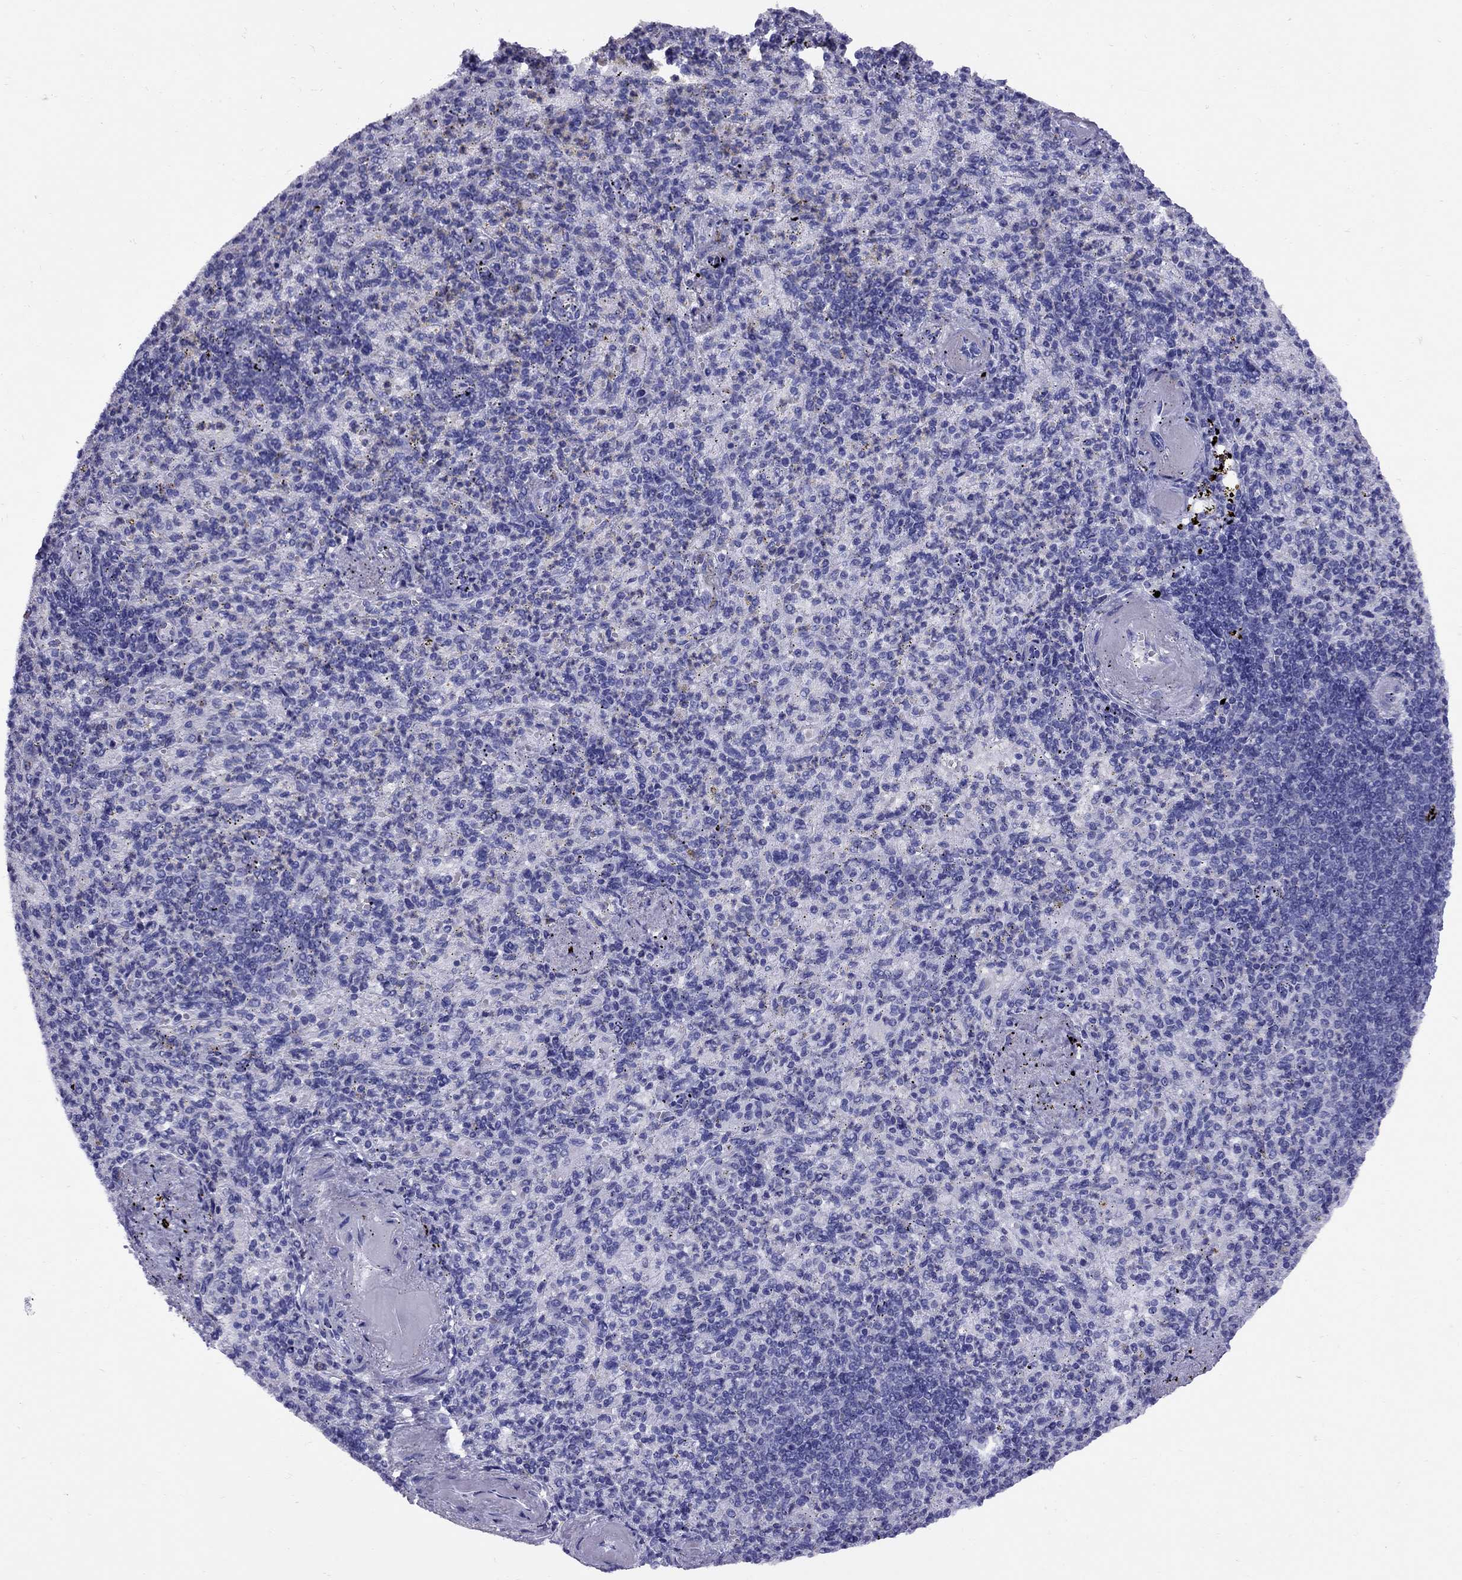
{"staining": {"intensity": "negative", "quantity": "none", "location": "none"}, "tissue": "spleen", "cell_type": "Cells in red pulp", "image_type": "normal", "snomed": [{"axis": "morphology", "description": "Normal tissue, NOS"}, {"axis": "topography", "description": "Spleen"}], "caption": "The immunohistochemistry micrograph has no significant expression in cells in red pulp of spleen. (DAB (3,3'-diaminobenzidine) immunohistochemistry with hematoxylin counter stain).", "gene": "AVPR1B", "patient": {"sex": "female", "age": 74}}